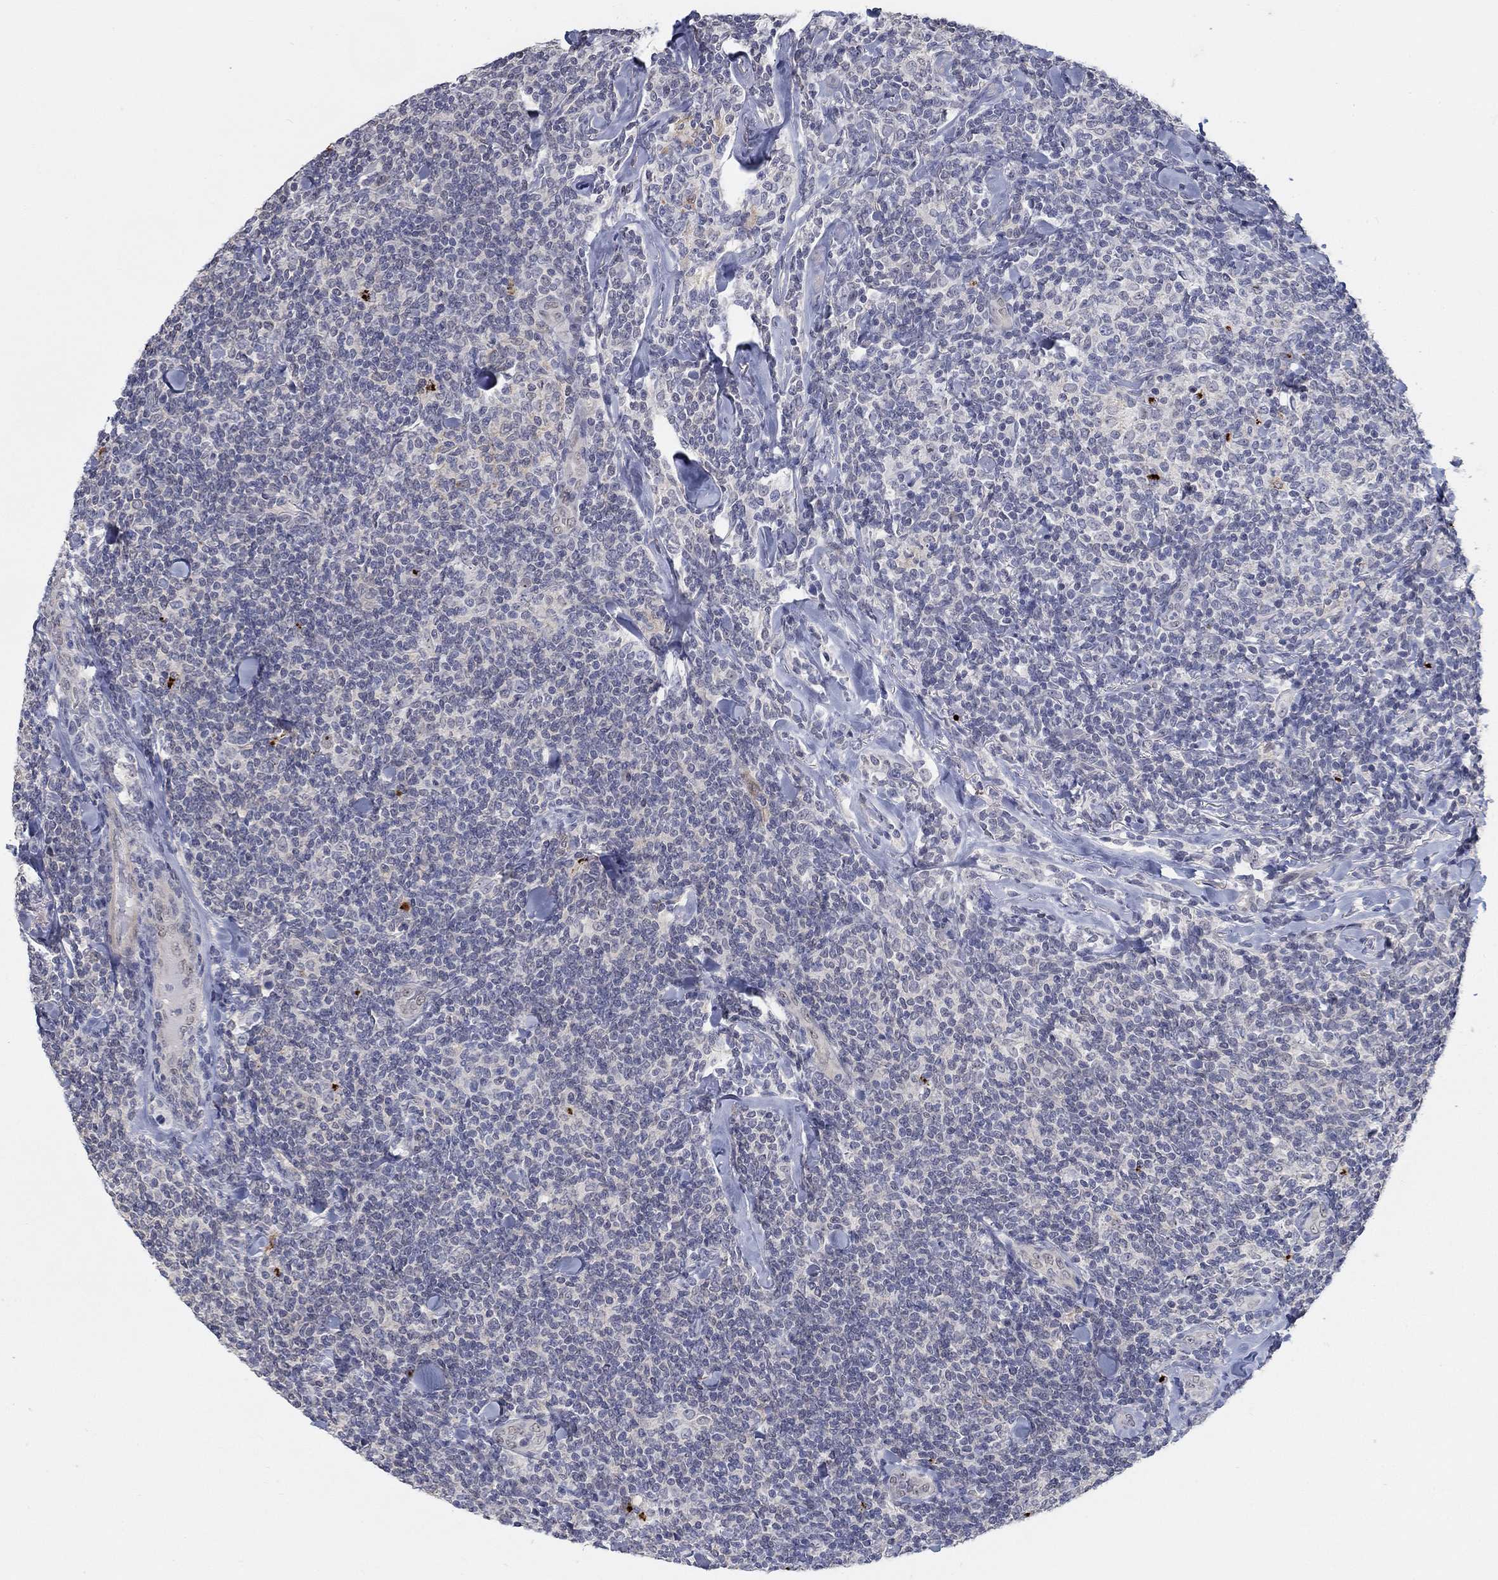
{"staining": {"intensity": "negative", "quantity": "none", "location": "none"}, "tissue": "lymphoma", "cell_type": "Tumor cells", "image_type": "cancer", "snomed": [{"axis": "morphology", "description": "Malignant lymphoma, non-Hodgkin's type, Low grade"}, {"axis": "topography", "description": "Lymph node"}], "caption": "Low-grade malignant lymphoma, non-Hodgkin's type was stained to show a protein in brown. There is no significant staining in tumor cells. The staining is performed using DAB (3,3'-diaminobenzidine) brown chromogen with nuclei counter-stained in using hematoxylin.", "gene": "MTSS2", "patient": {"sex": "female", "age": 56}}